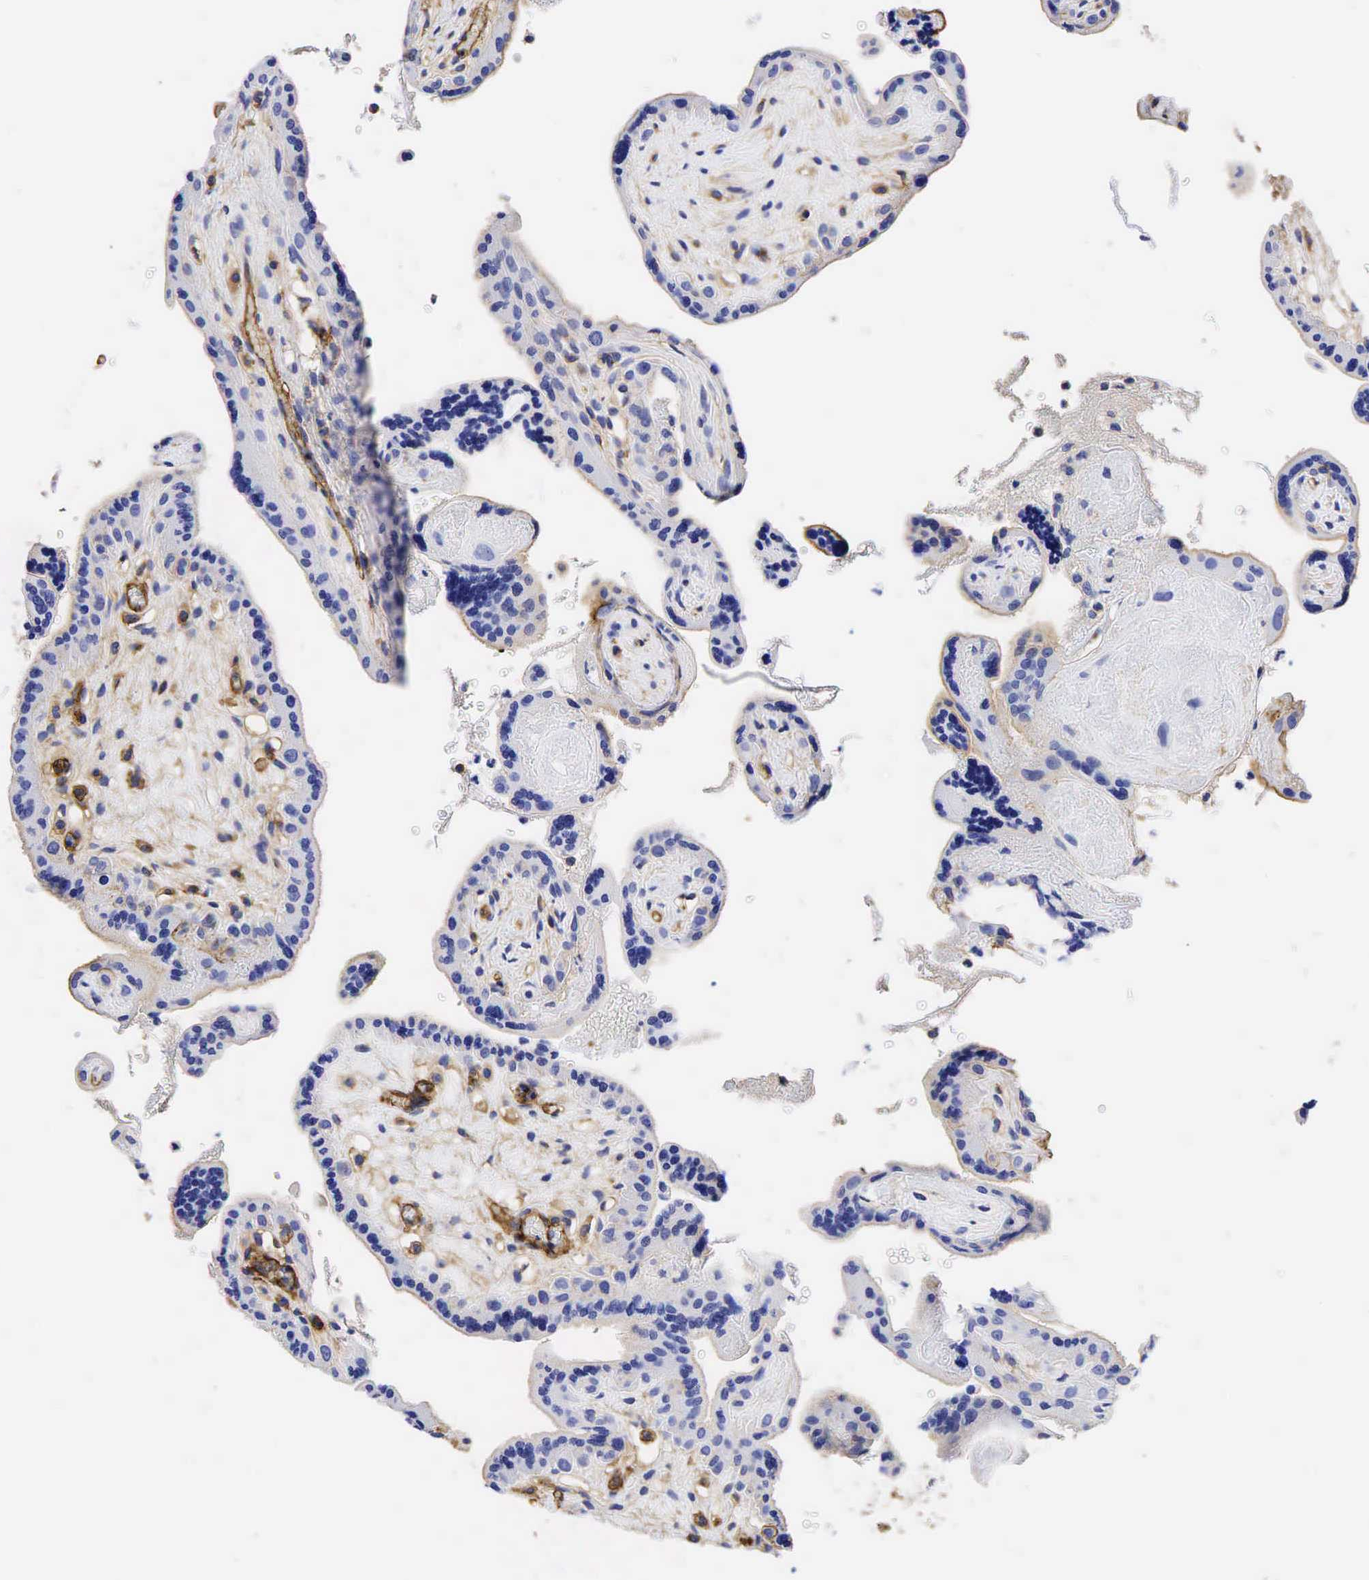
{"staining": {"intensity": "negative", "quantity": "none", "location": "none"}, "tissue": "placenta", "cell_type": "Decidual cells", "image_type": "normal", "snomed": [{"axis": "morphology", "description": "Normal tissue, NOS"}, {"axis": "topography", "description": "Placenta"}], "caption": "Immunohistochemistry (IHC) of normal placenta demonstrates no positivity in decidual cells. (Brightfield microscopy of DAB immunohistochemistry (IHC) at high magnification).", "gene": "CD99", "patient": {"sex": "female", "age": 24}}